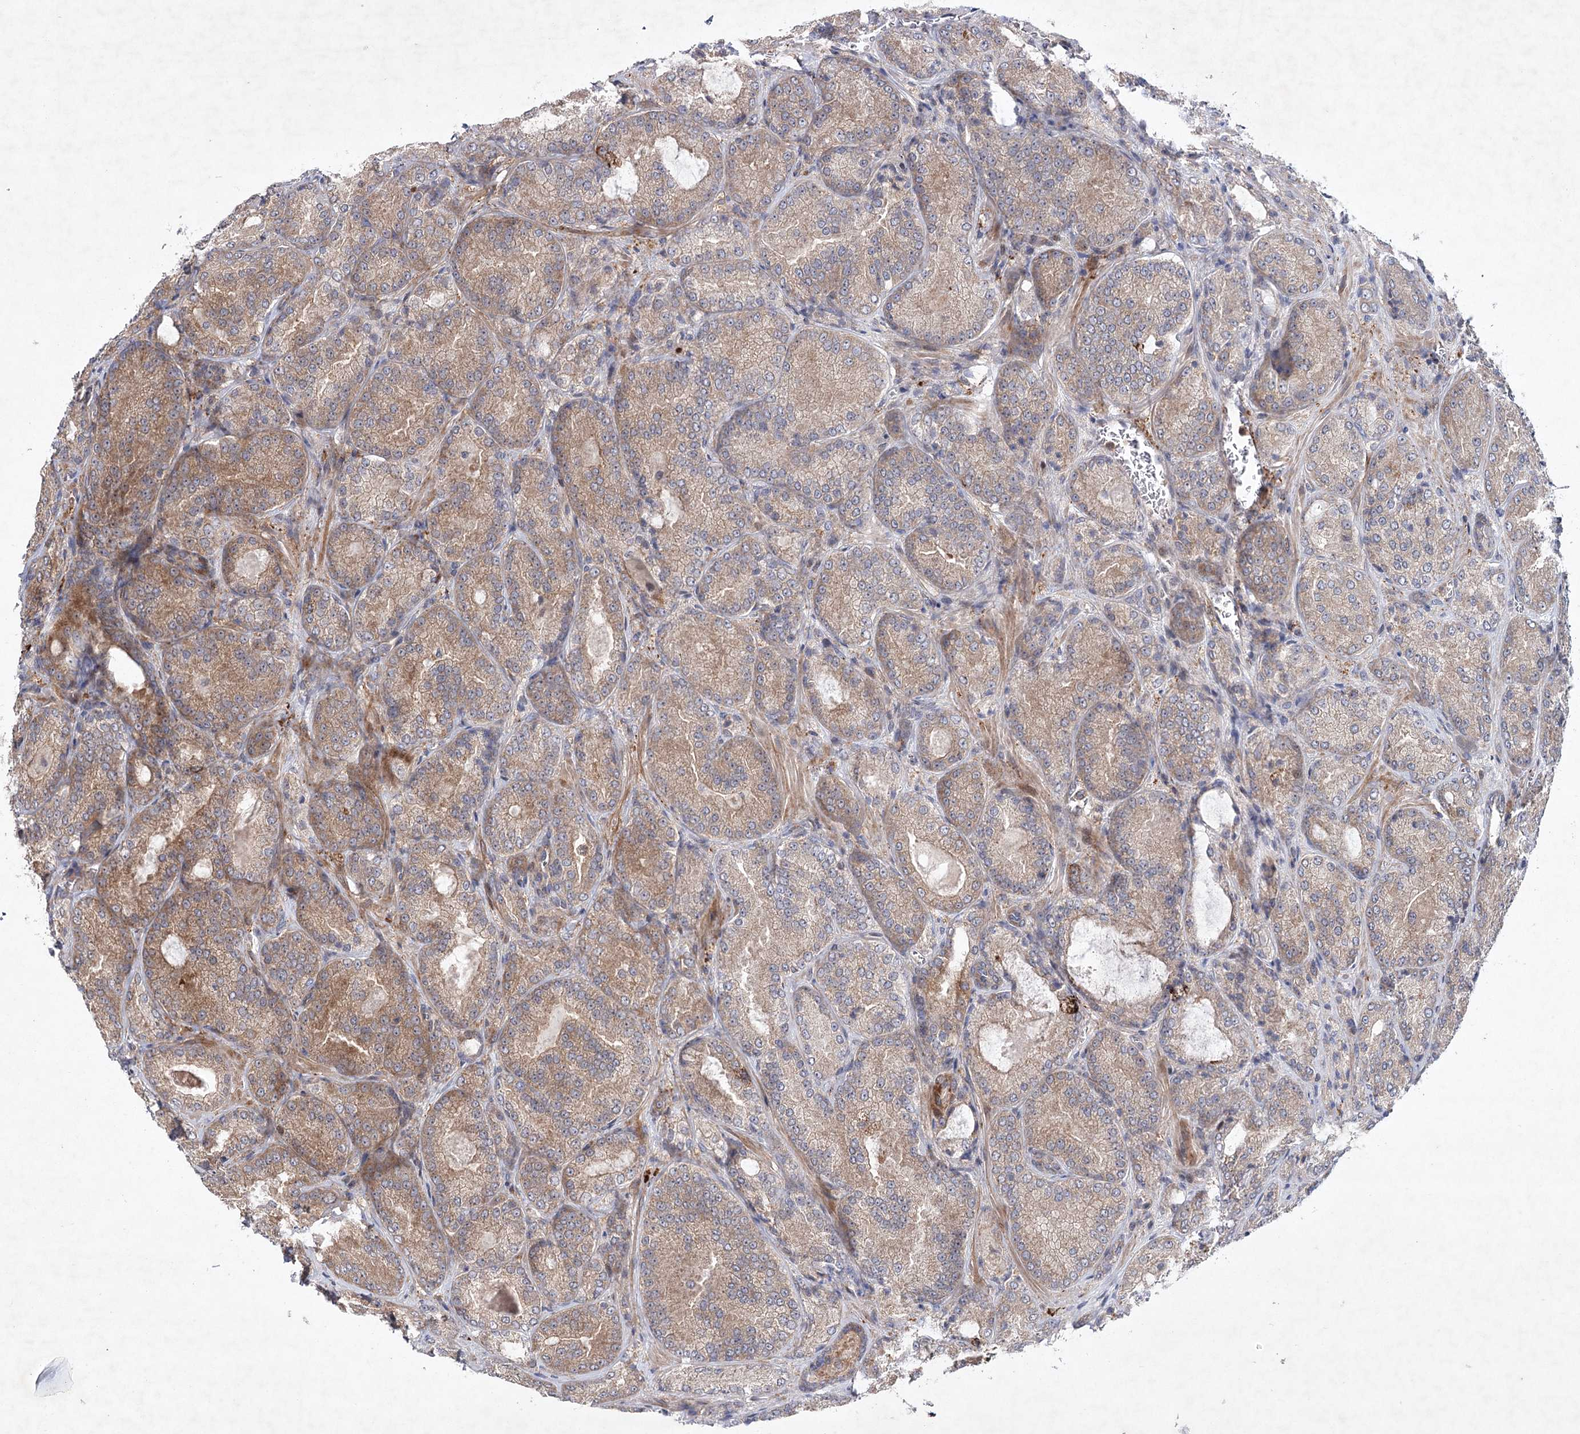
{"staining": {"intensity": "moderate", "quantity": "25%-75%", "location": "cytoplasmic/membranous"}, "tissue": "prostate cancer", "cell_type": "Tumor cells", "image_type": "cancer", "snomed": [{"axis": "morphology", "description": "Adenocarcinoma, Low grade"}, {"axis": "topography", "description": "Prostate"}], "caption": "Immunohistochemistry of prostate low-grade adenocarcinoma demonstrates medium levels of moderate cytoplasmic/membranous positivity in approximately 25%-75% of tumor cells. Ihc stains the protein in brown and the nuclei are stained blue.", "gene": "MAP3K13", "patient": {"sex": "male", "age": 74}}